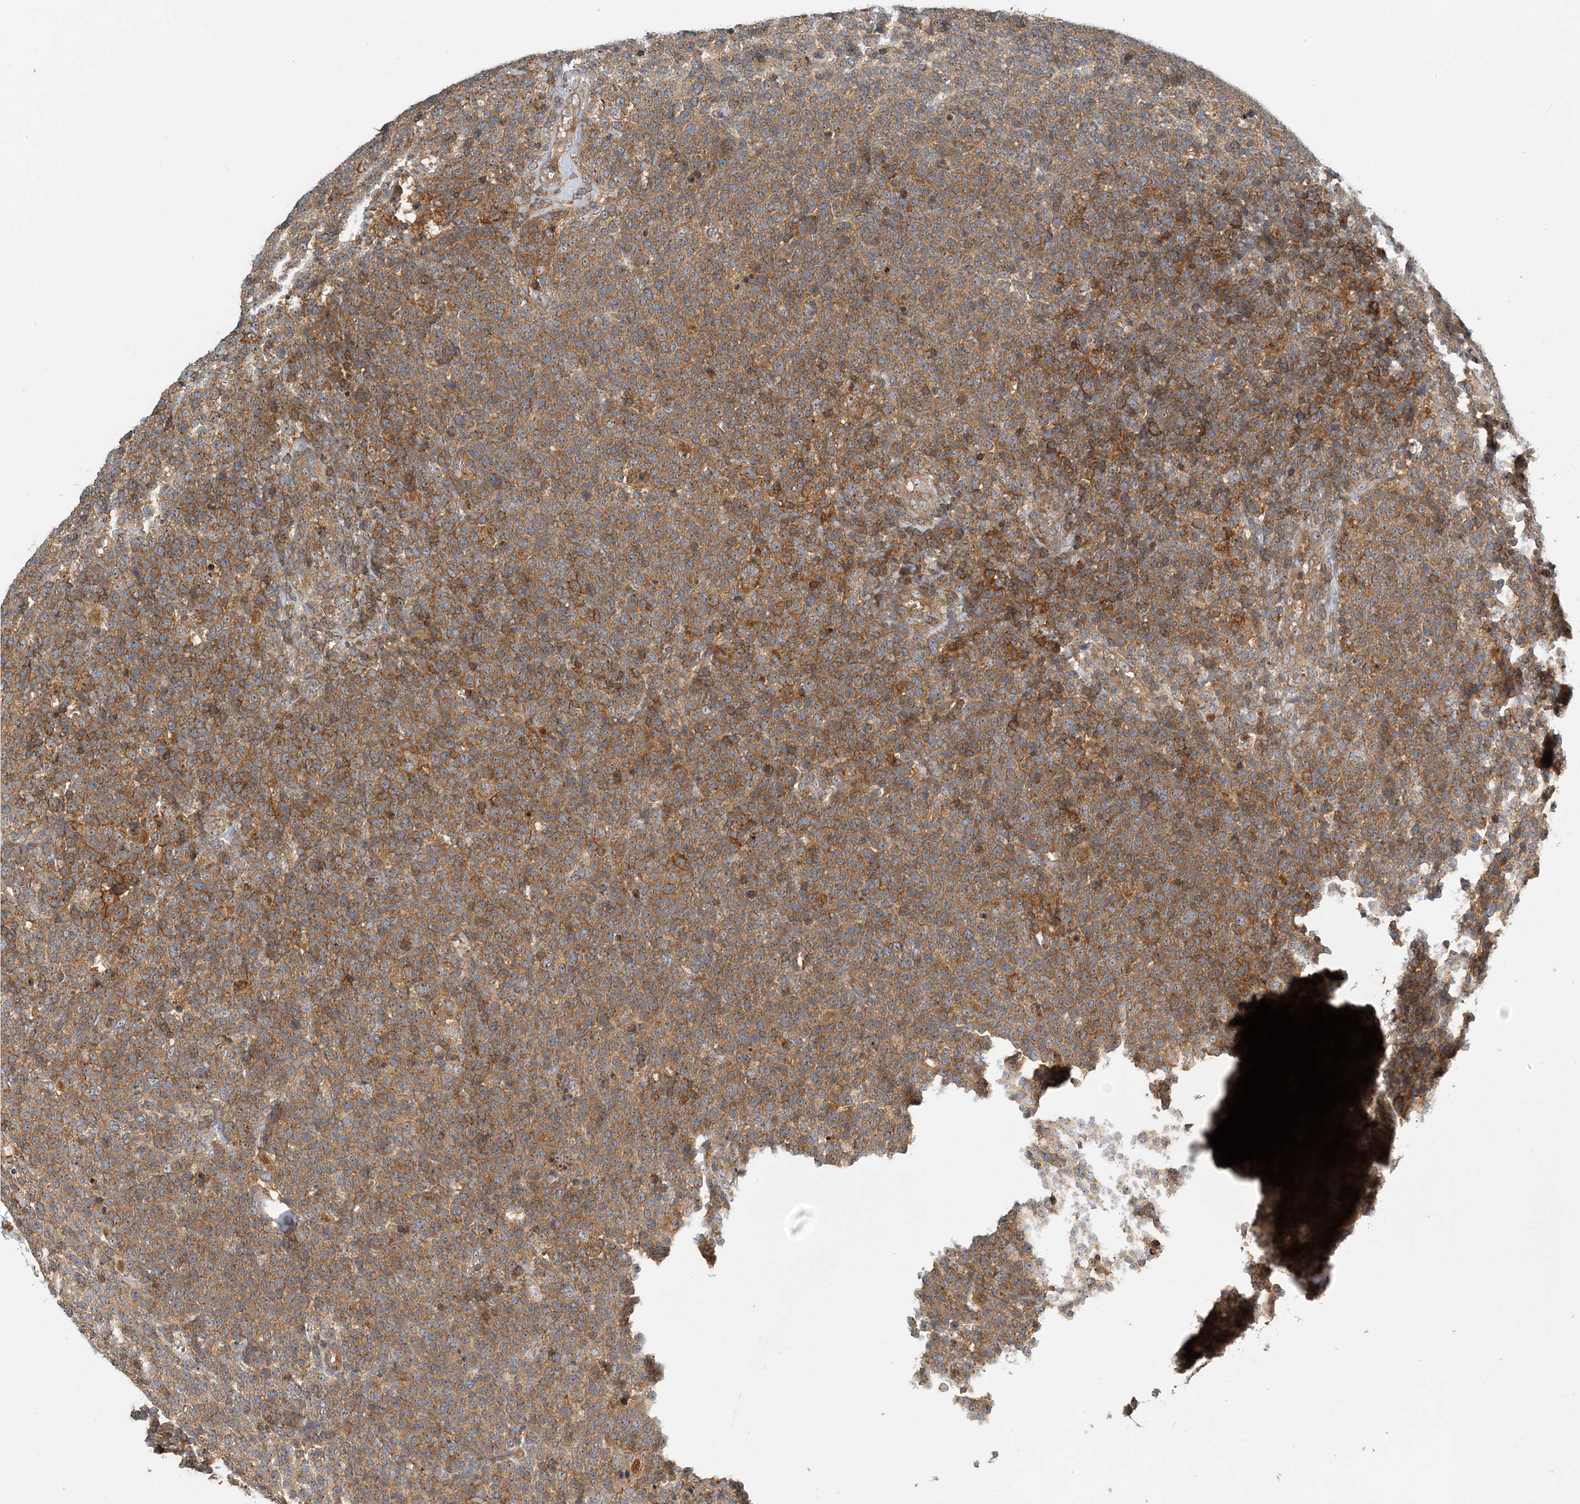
{"staining": {"intensity": "moderate", "quantity": ">75%", "location": "cytoplasmic/membranous"}, "tissue": "lymphoma", "cell_type": "Tumor cells", "image_type": "cancer", "snomed": [{"axis": "morphology", "description": "Malignant lymphoma, non-Hodgkin's type, High grade"}, {"axis": "topography", "description": "Lymph node"}], "caption": "Tumor cells show medium levels of moderate cytoplasmic/membranous positivity in approximately >75% of cells in human lymphoma.", "gene": "COLEC11", "patient": {"sex": "male", "age": 61}}